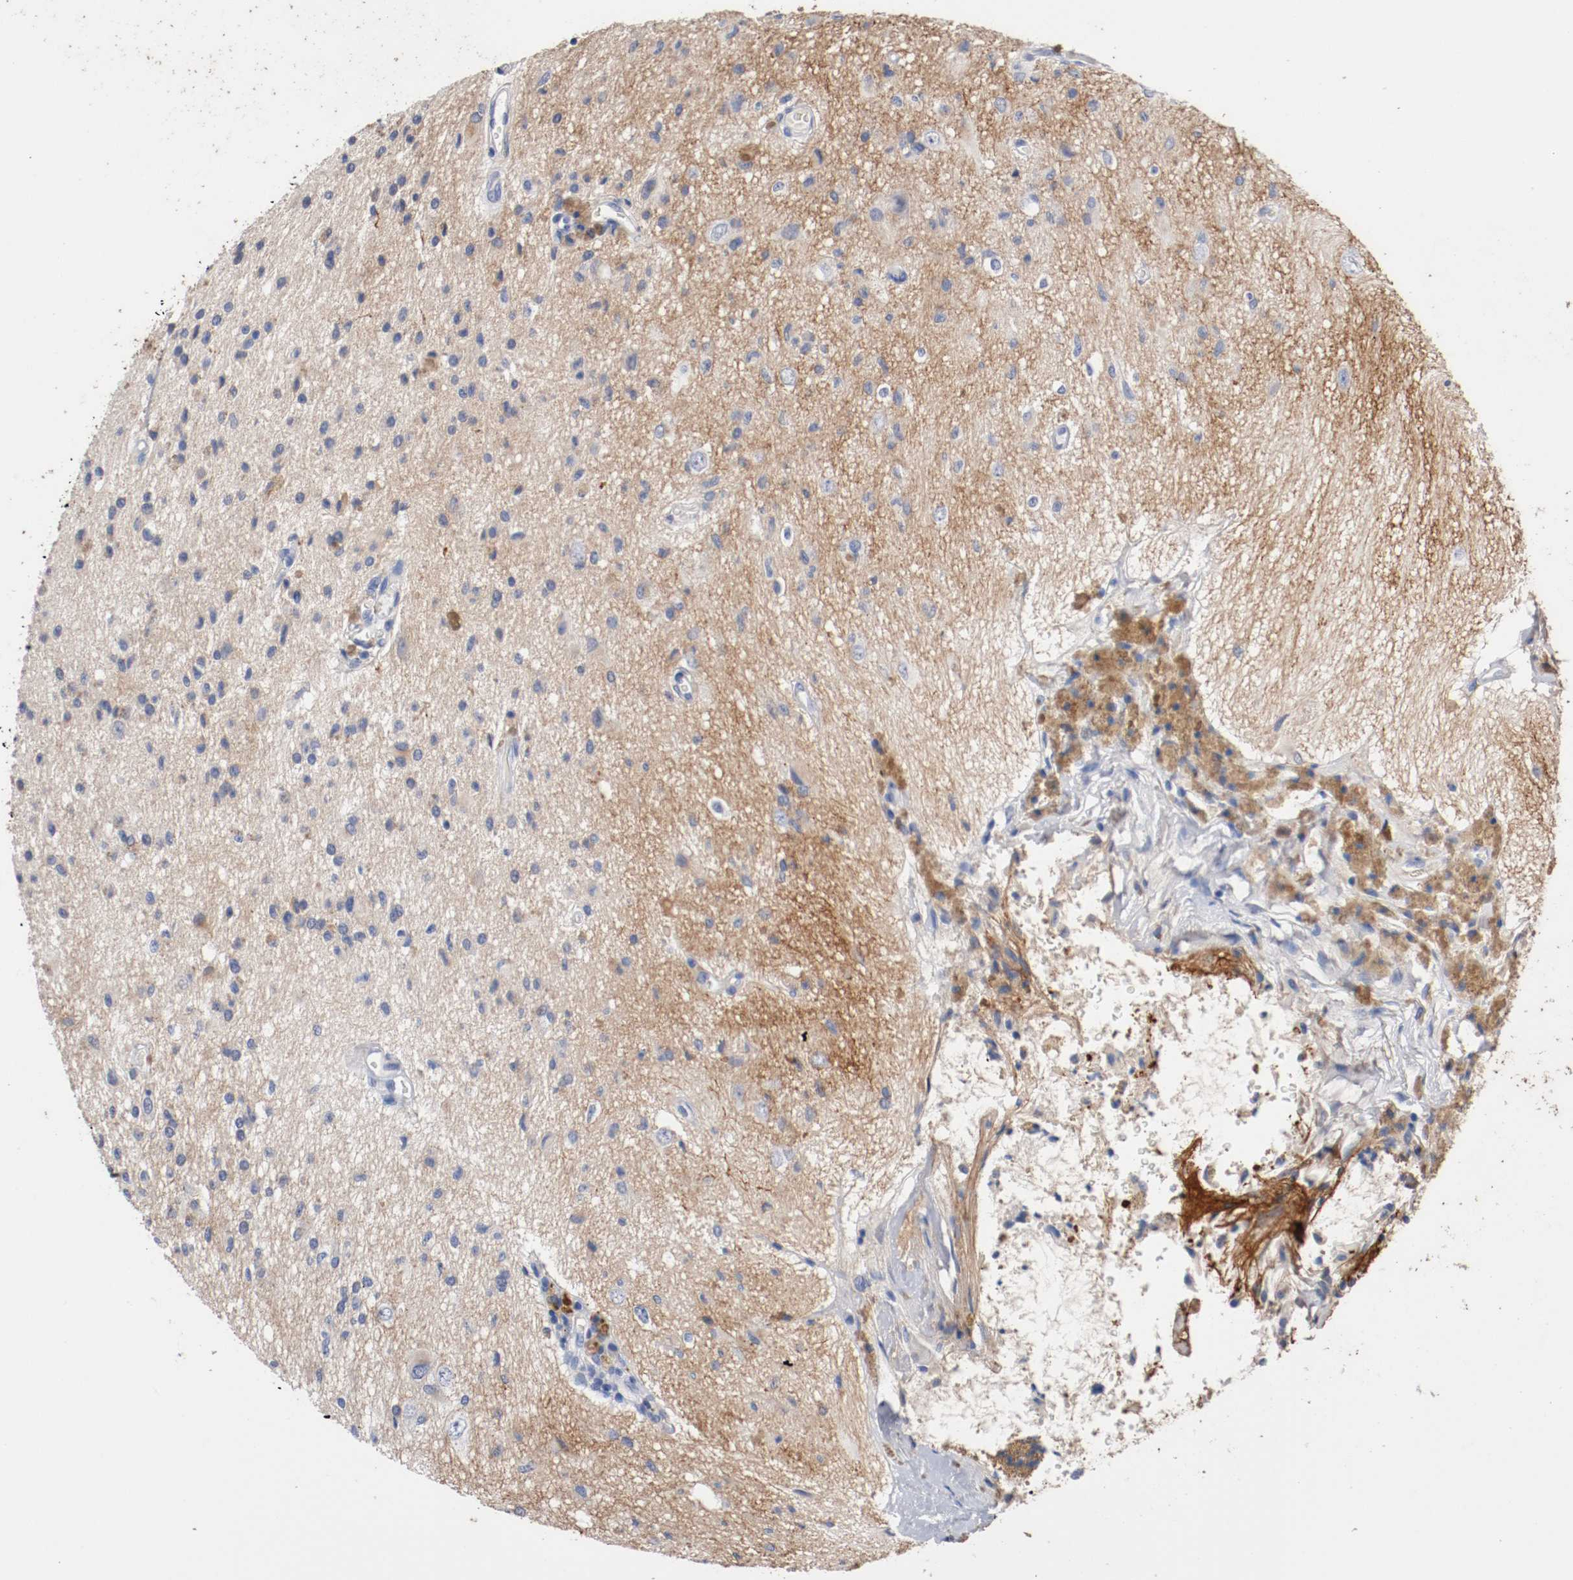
{"staining": {"intensity": "moderate", "quantity": "<25%", "location": "cytoplasmic/membranous"}, "tissue": "glioma", "cell_type": "Tumor cells", "image_type": "cancer", "snomed": [{"axis": "morphology", "description": "Glioma, malignant, High grade"}, {"axis": "topography", "description": "Brain"}], "caption": "The histopathology image exhibits a brown stain indicating the presence of a protein in the cytoplasmic/membranous of tumor cells in malignant high-grade glioma.", "gene": "TNC", "patient": {"sex": "male", "age": 47}}